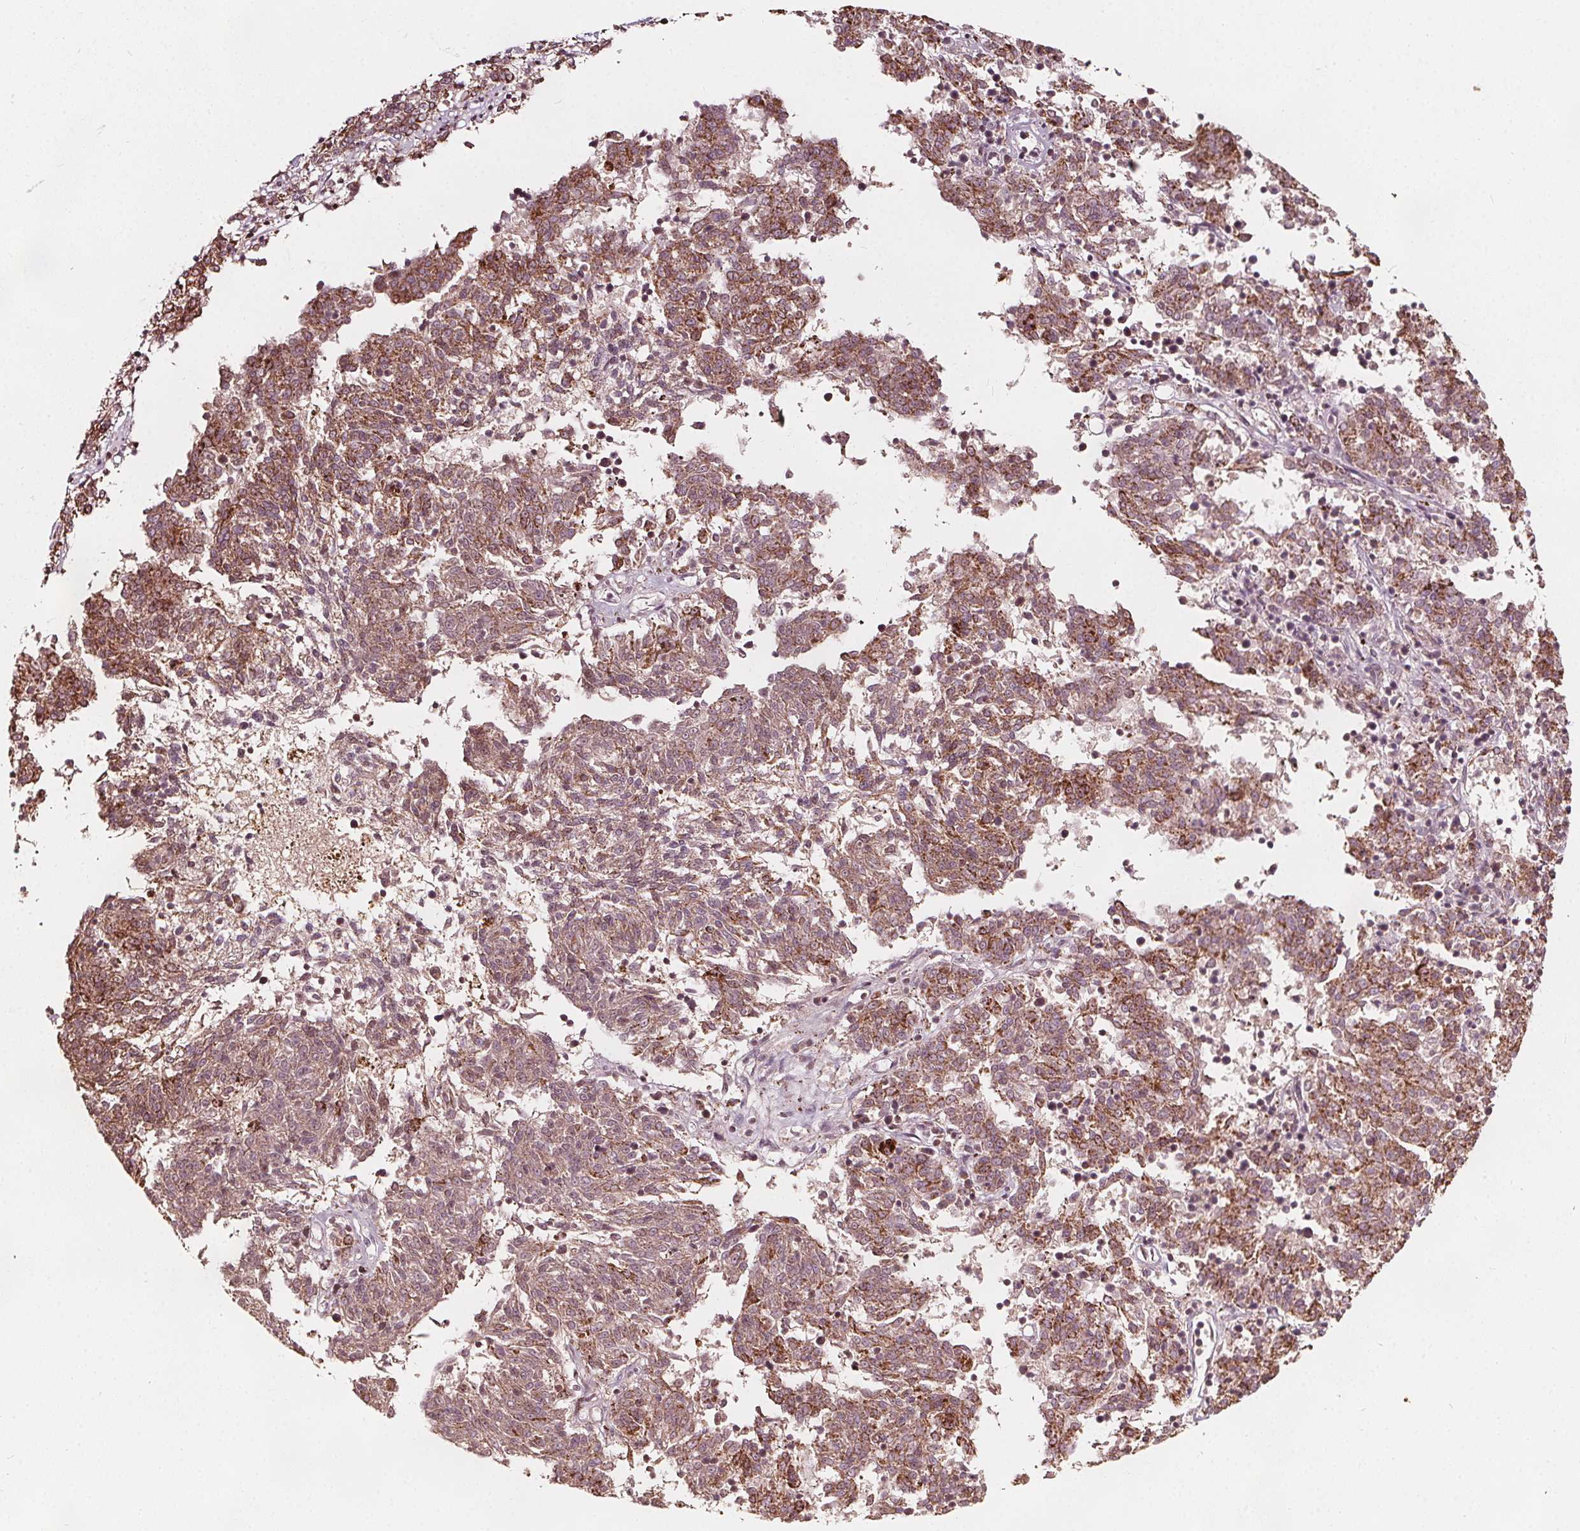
{"staining": {"intensity": "moderate", "quantity": ">75%", "location": "cytoplasmic/membranous"}, "tissue": "melanoma", "cell_type": "Tumor cells", "image_type": "cancer", "snomed": [{"axis": "morphology", "description": "Malignant melanoma, NOS"}, {"axis": "topography", "description": "Skin"}], "caption": "A brown stain labels moderate cytoplasmic/membranous expression of a protein in human malignant melanoma tumor cells.", "gene": "AIP", "patient": {"sex": "female", "age": 72}}